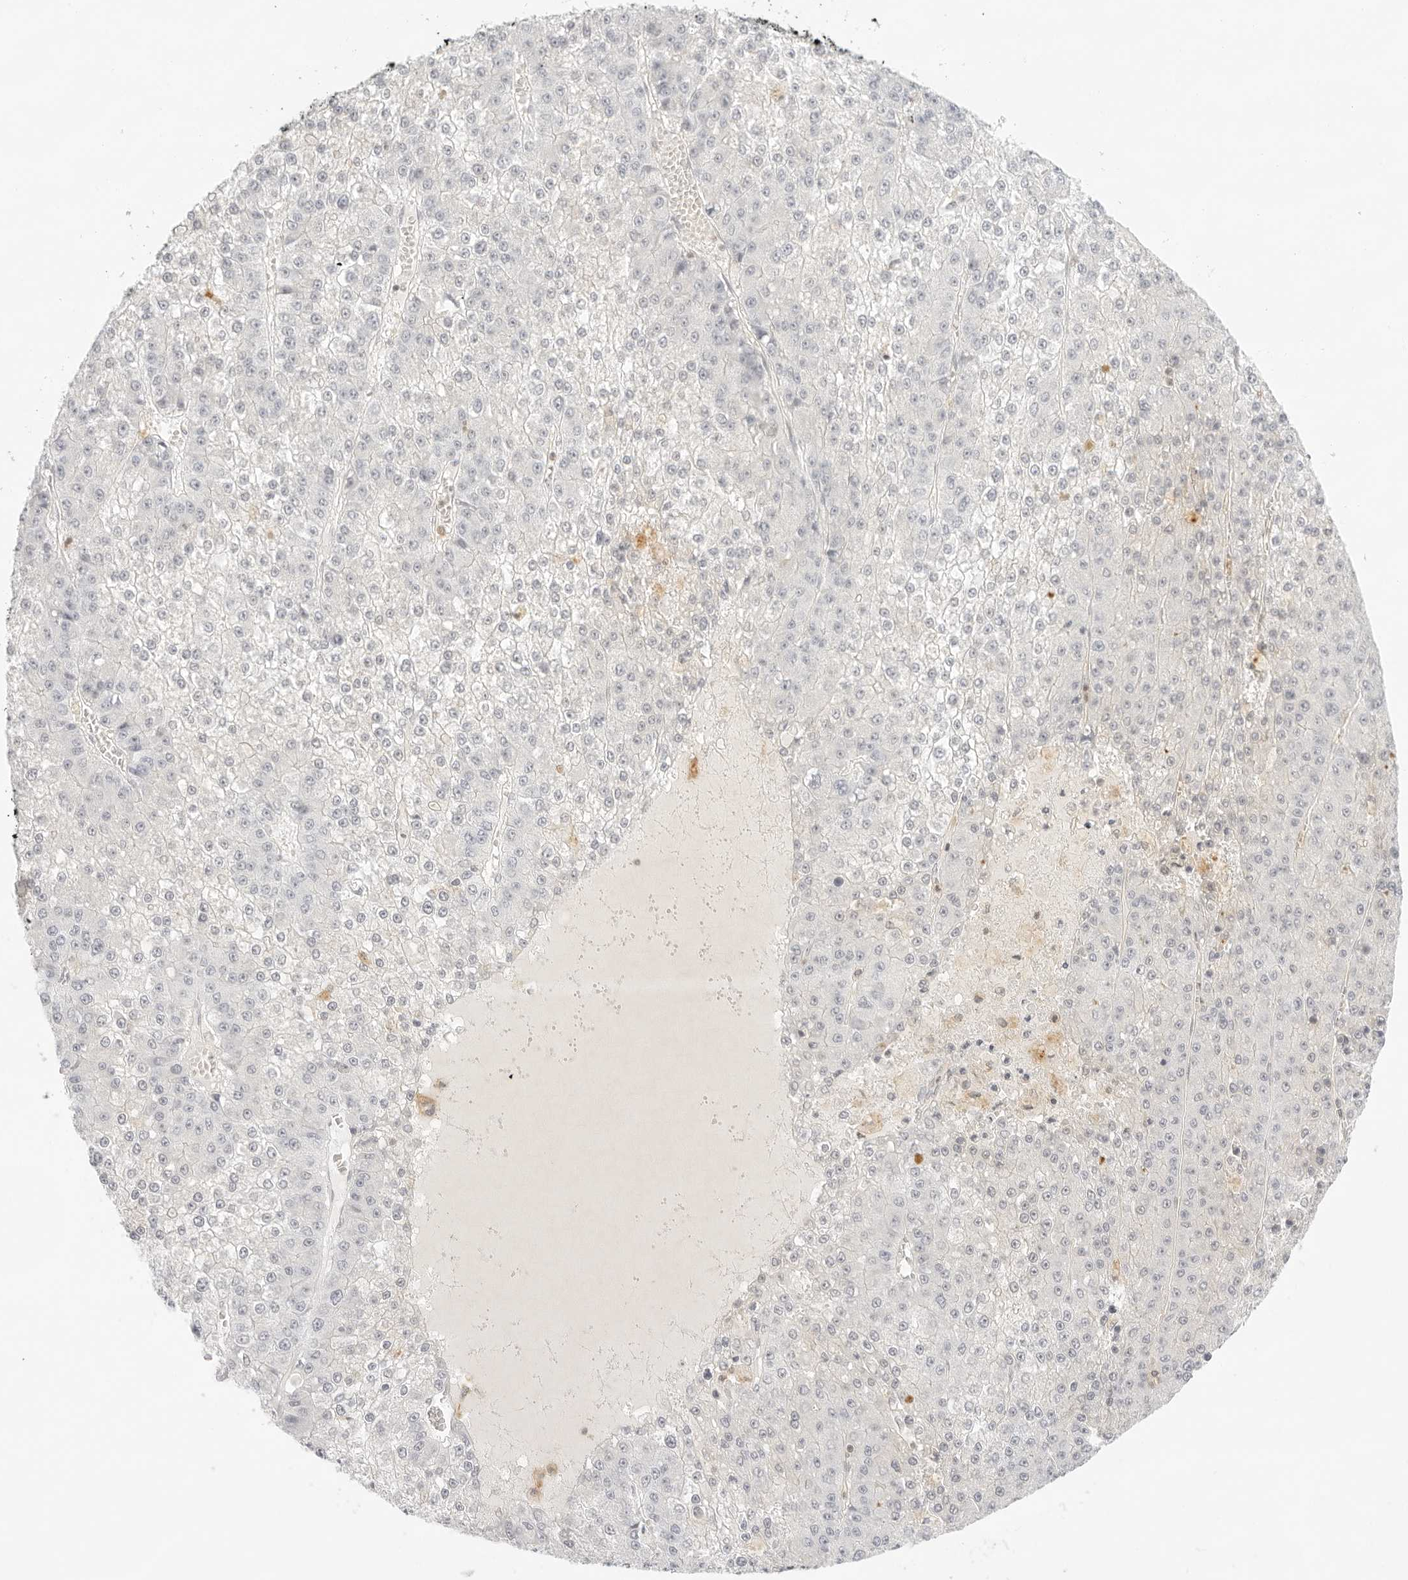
{"staining": {"intensity": "negative", "quantity": "none", "location": "none"}, "tissue": "liver cancer", "cell_type": "Tumor cells", "image_type": "cancer", "snomed": [{"axis": "morphology", "description": "Carcinoma, Hepatocellular, NOS"}, {"axis": "topography", "description": "Liver"}], "caption": "A high-resolution image shows immunohistochemistry staining of liver cancer, which demonstrates no significant expression in tumor cells. Brightfield microscopy of IHC stained with DAB (brown) and hematoxylin (blue), captured at high magnification.", "gene": "TNFRSF14", "patient": {"sex": "female", "age": 73}}